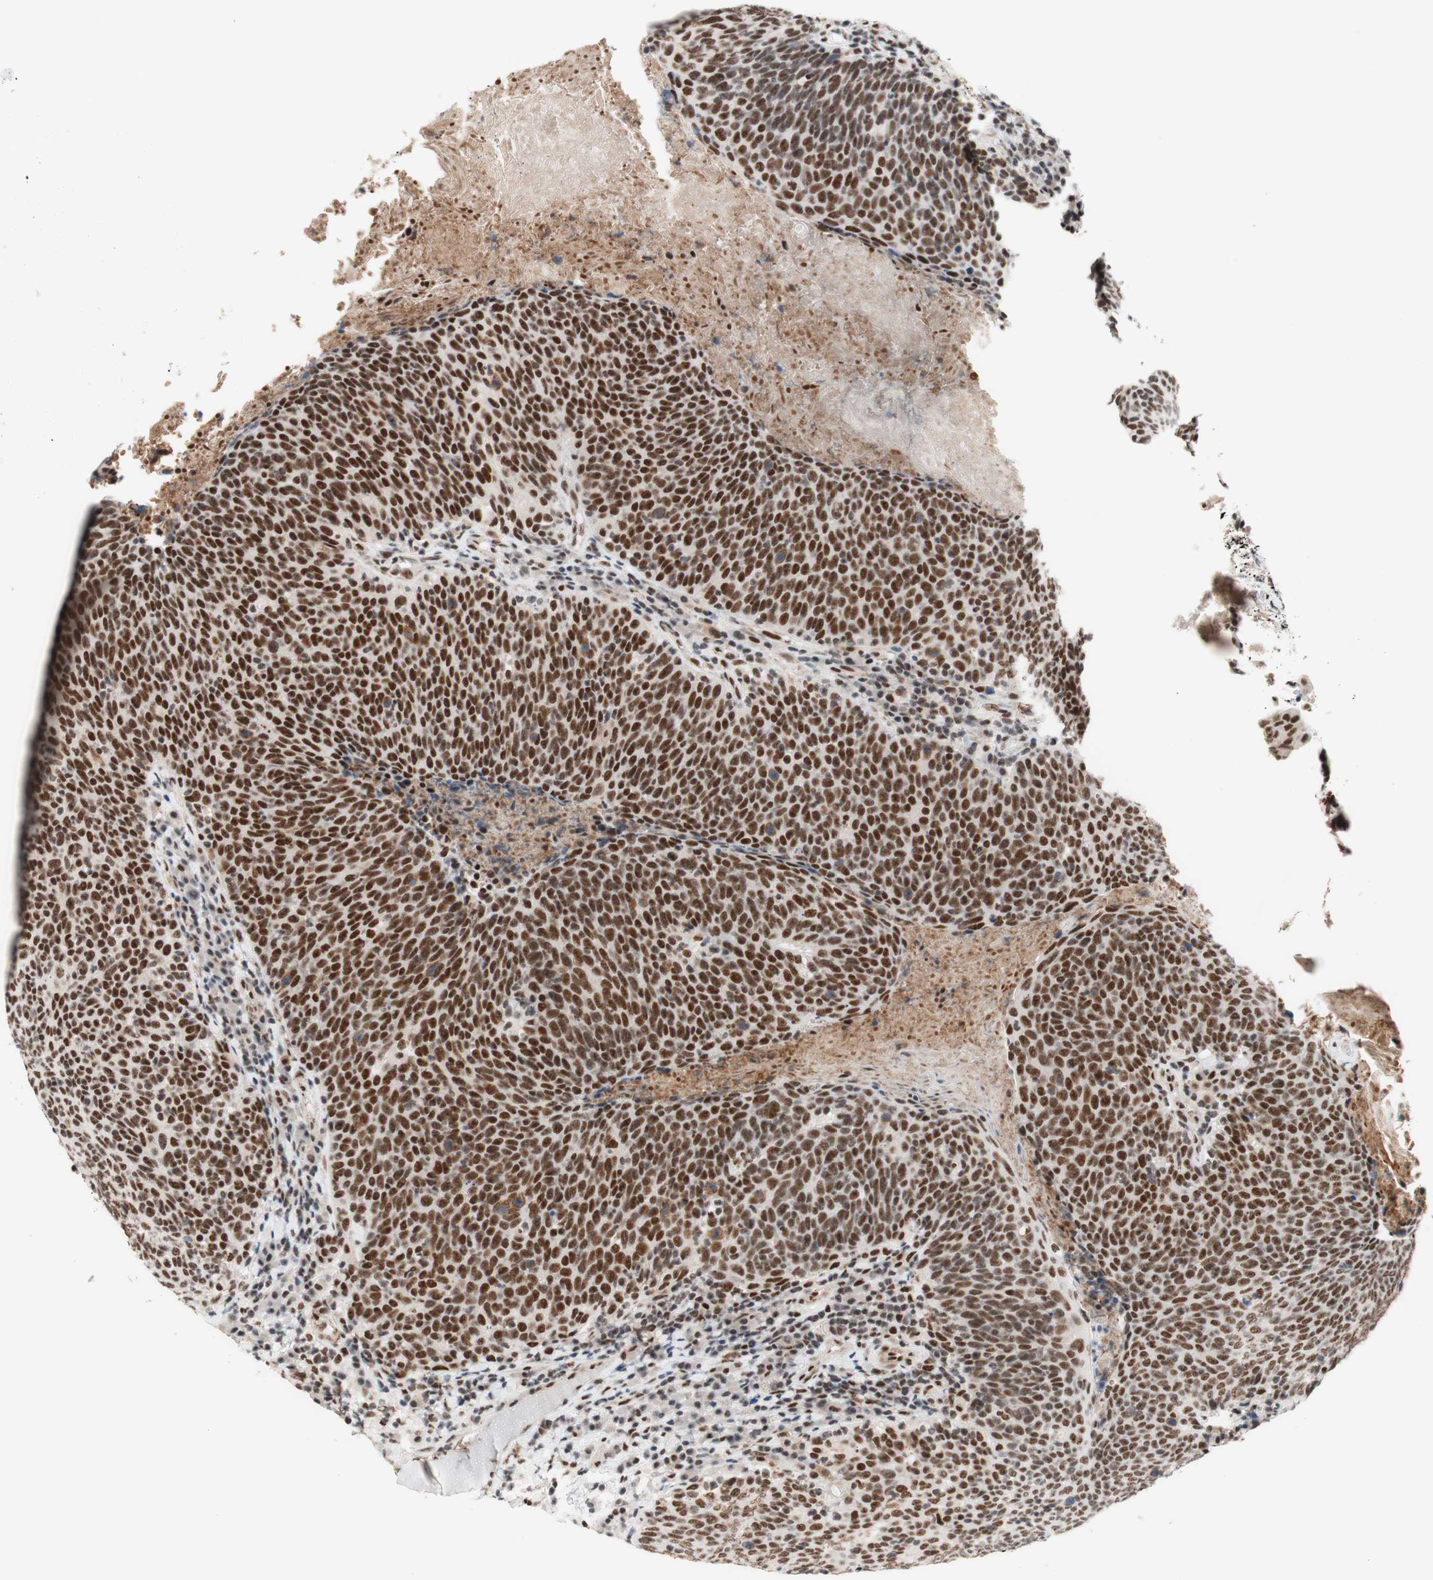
{"staining": {"intensity": "strong", "quantity": ">75%", "location": "nuclear"}, "tissue": "head and neck cancer", "cell_type": "Tumor cells", "image_type": "cancer", "snomed": [{"axis": "morphology", "description": "Squamous cell carcinoma, NOS"}, {"axis": "morphology", "description": "Squamous cell carcinoma, metastatic, NOS"}, {"axis": "topography", "description": "Lymph node"}, {"axis": "topography", "description": "Head-Neck"}], "caption": "Strong nuclear staining is seen in approximately >75% of tumor cells in head and neck squamous cell carcinoma.", "gene": "PRPF19", "patient": {"sex": "male", "age": 62}}